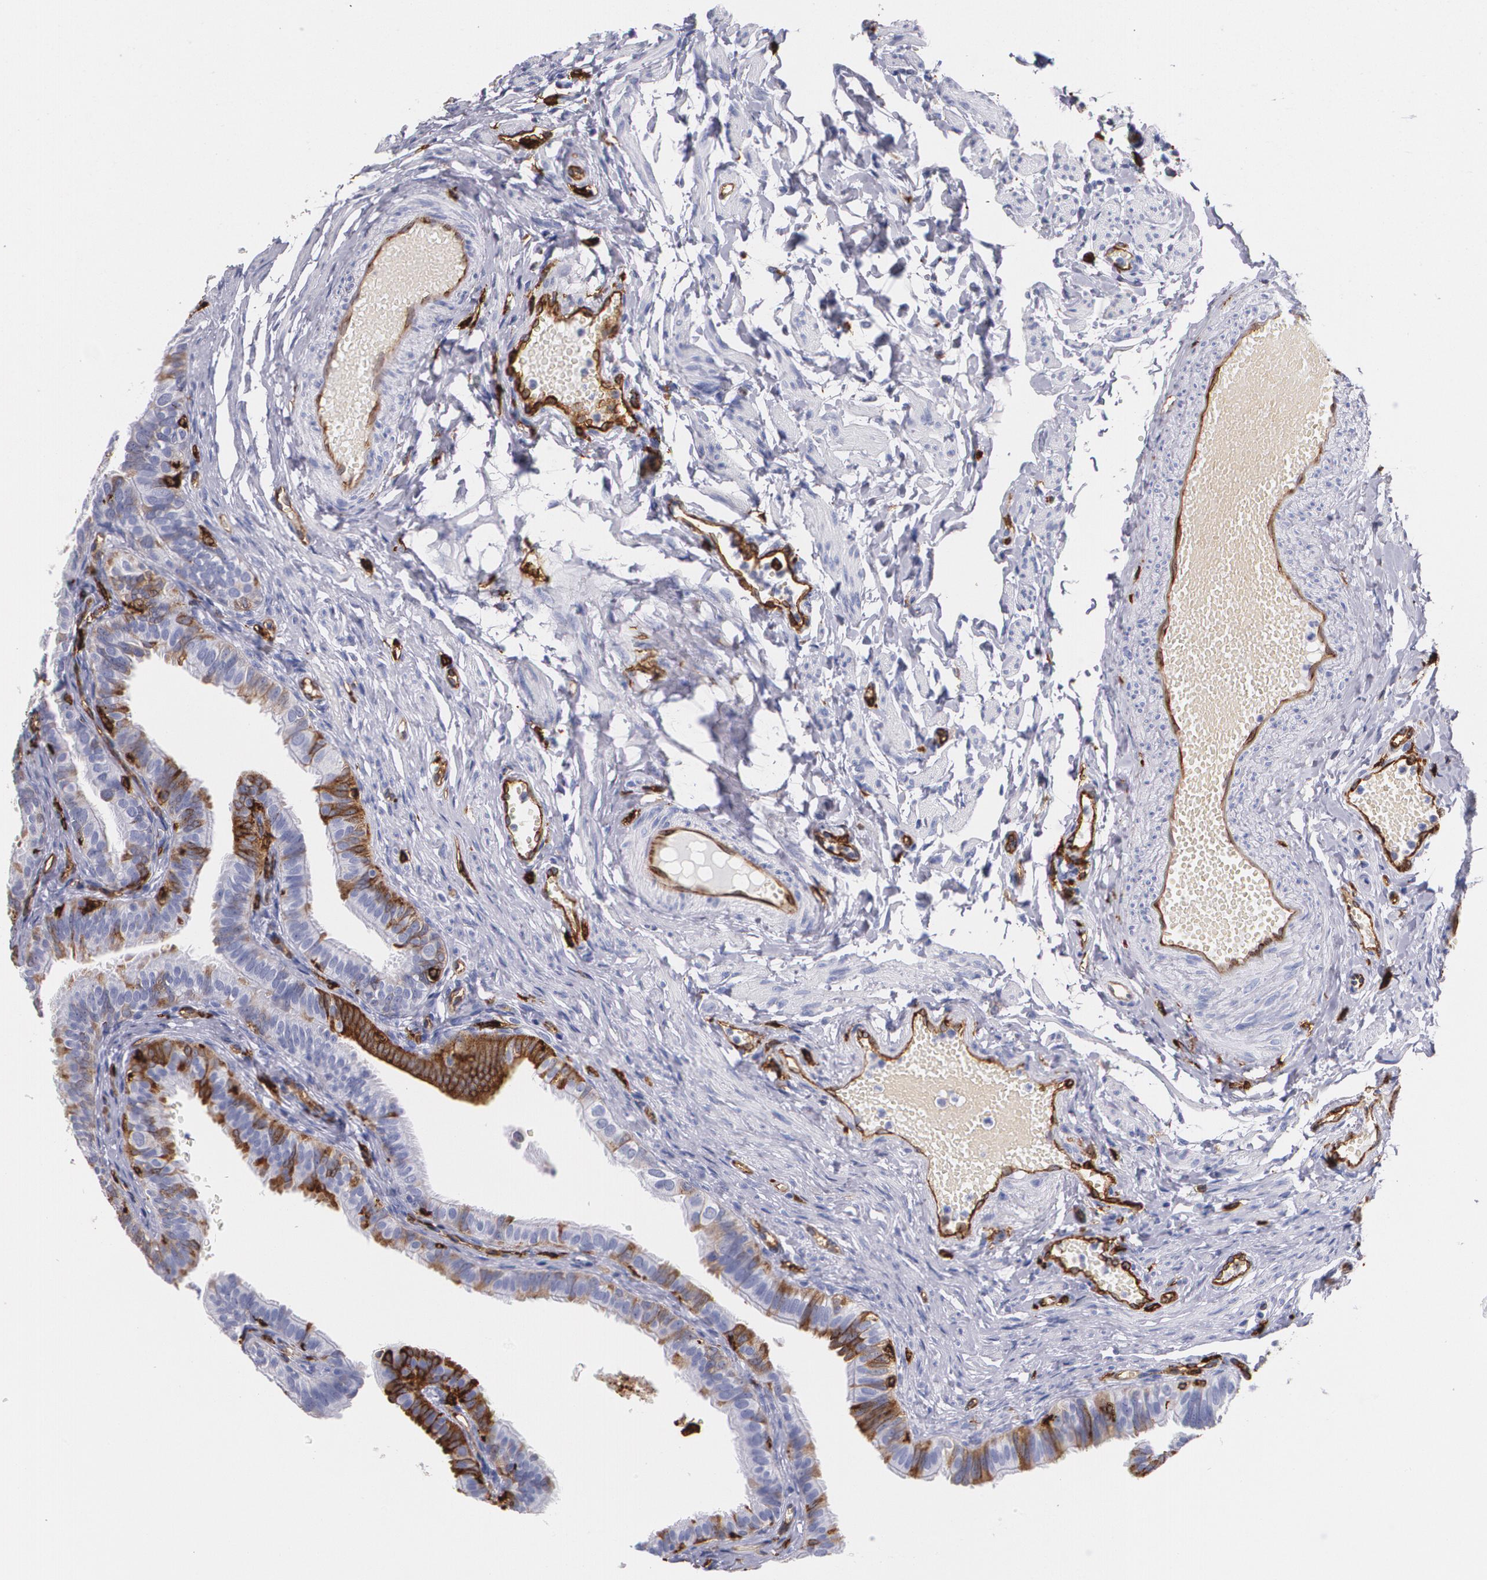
{"staining": {"intensity": "strong", "quantity": ">75%", "location": "cytoplasmic/membranous"}, "tissue": "fallopian tube", "cell_type": "Glandular cells", "image_type": "normal", "snomed": [{"axis": "morphology", "description": "Normal tissue, NOS"}, {"axis": "morphology", "description": "Dermoid, NOS"}, {"axis": "topography", "description": "Fallopian tube"}], "caption": "Human fallopian tube stained for a protein (brown) reveals strong cytoplasmic/membranous positive positivity in about >75% of glandular cells.", "gene": "HLA", "patient": {"sex": "female", "age": 33}}